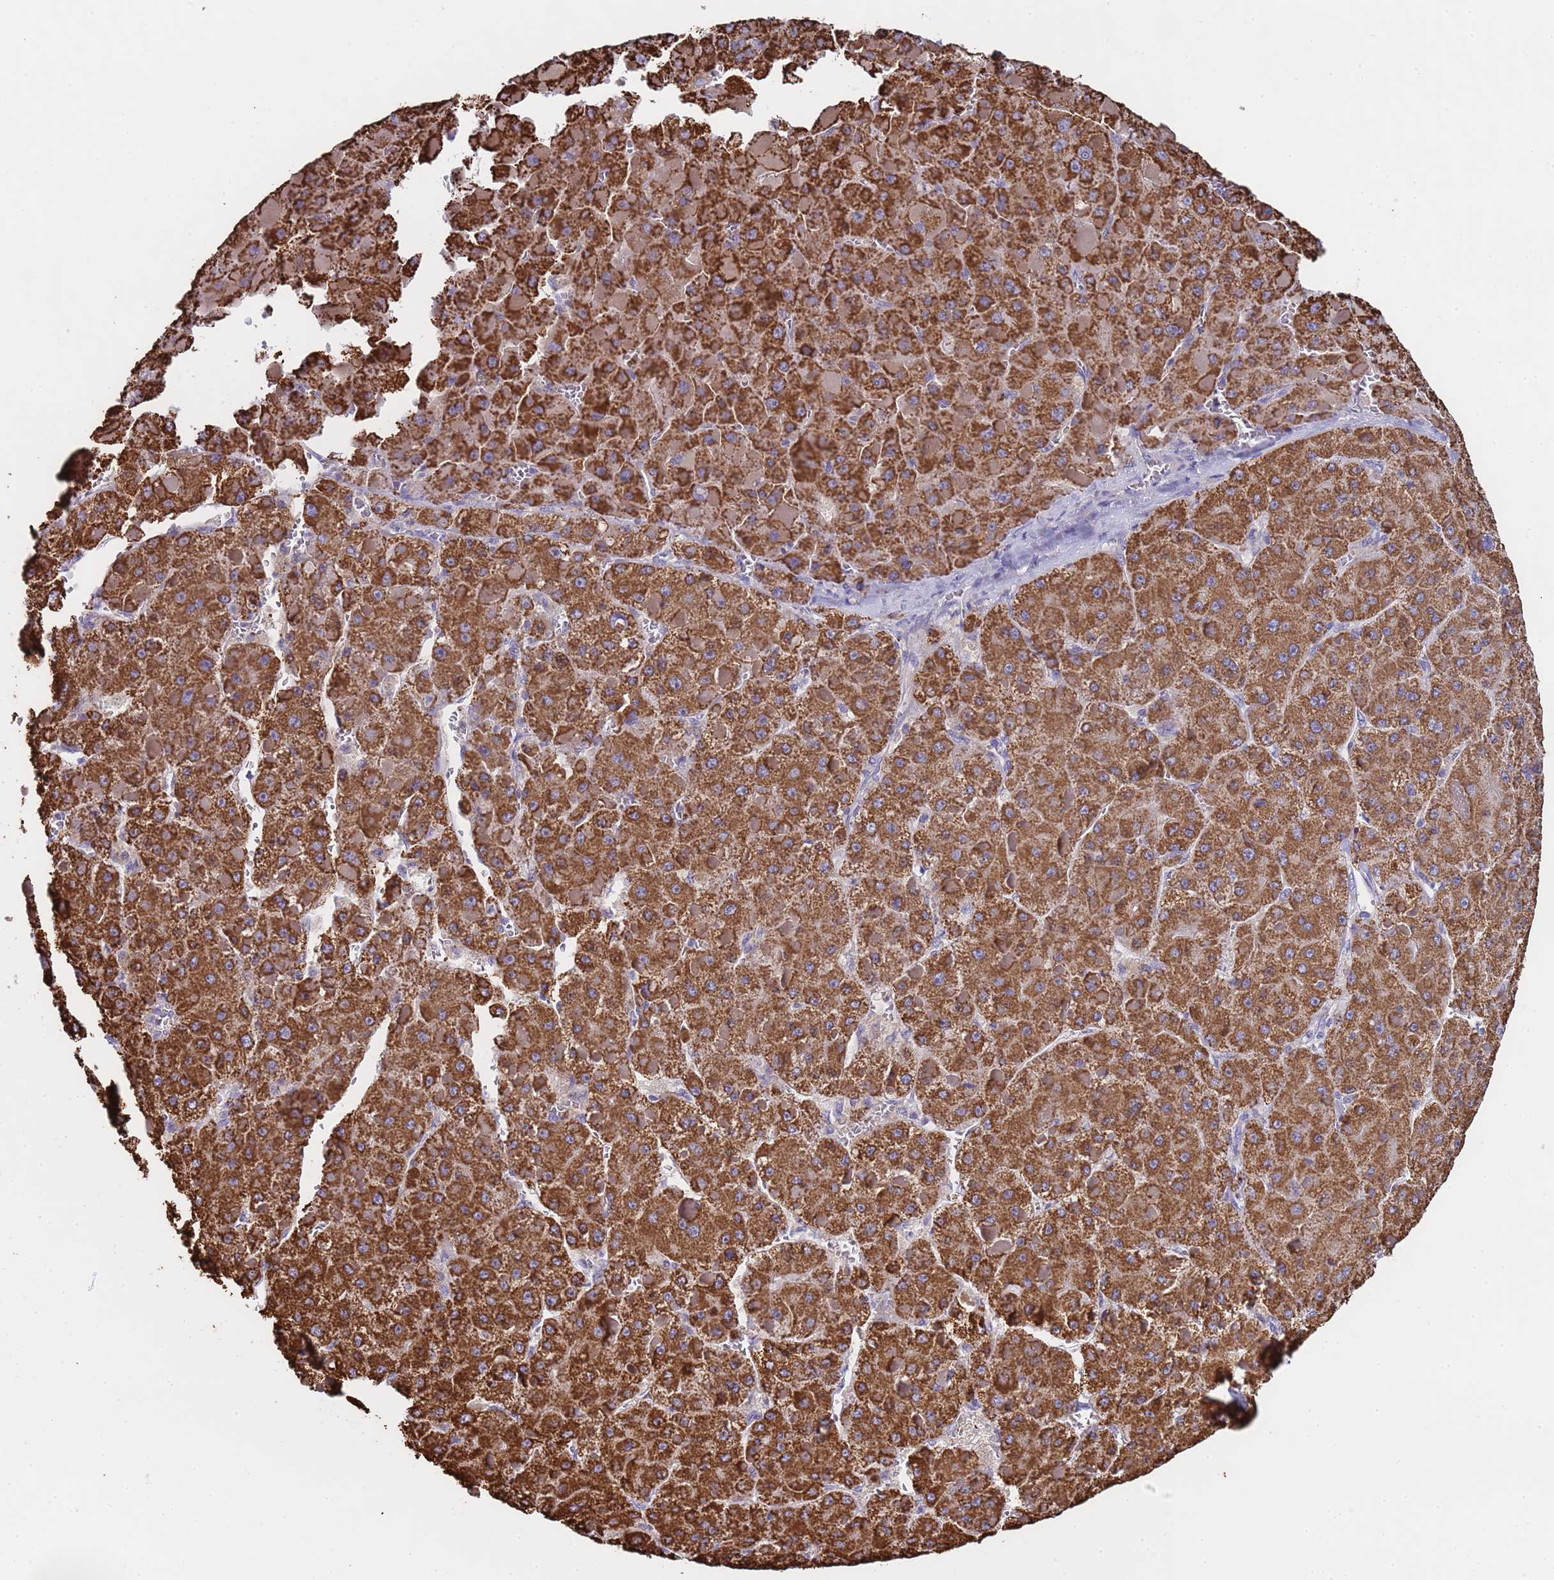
{"staining": {"intensity": "strong", "quantity": ">75%", "location": "cytoplasmic/membranous"}, "tissue": "liver cancer", "cell_type": "Tumor cells", "image_type": "cancer", "snomed": [{"axis": "morphology", "description": "Carcinoma, Hepatocellular, NOS"}, {"axis": "topography", "description": "Liver"}], "caption": "Liver cancer (hepatocellular carcinoma) stained with DAB IHC demonstrates high levels of strong cytoplasmic/membranous staining in approximately >75% of tumor cells.", "gene": "CAPN7", "patient": {"sex": "female", "age": 73}}